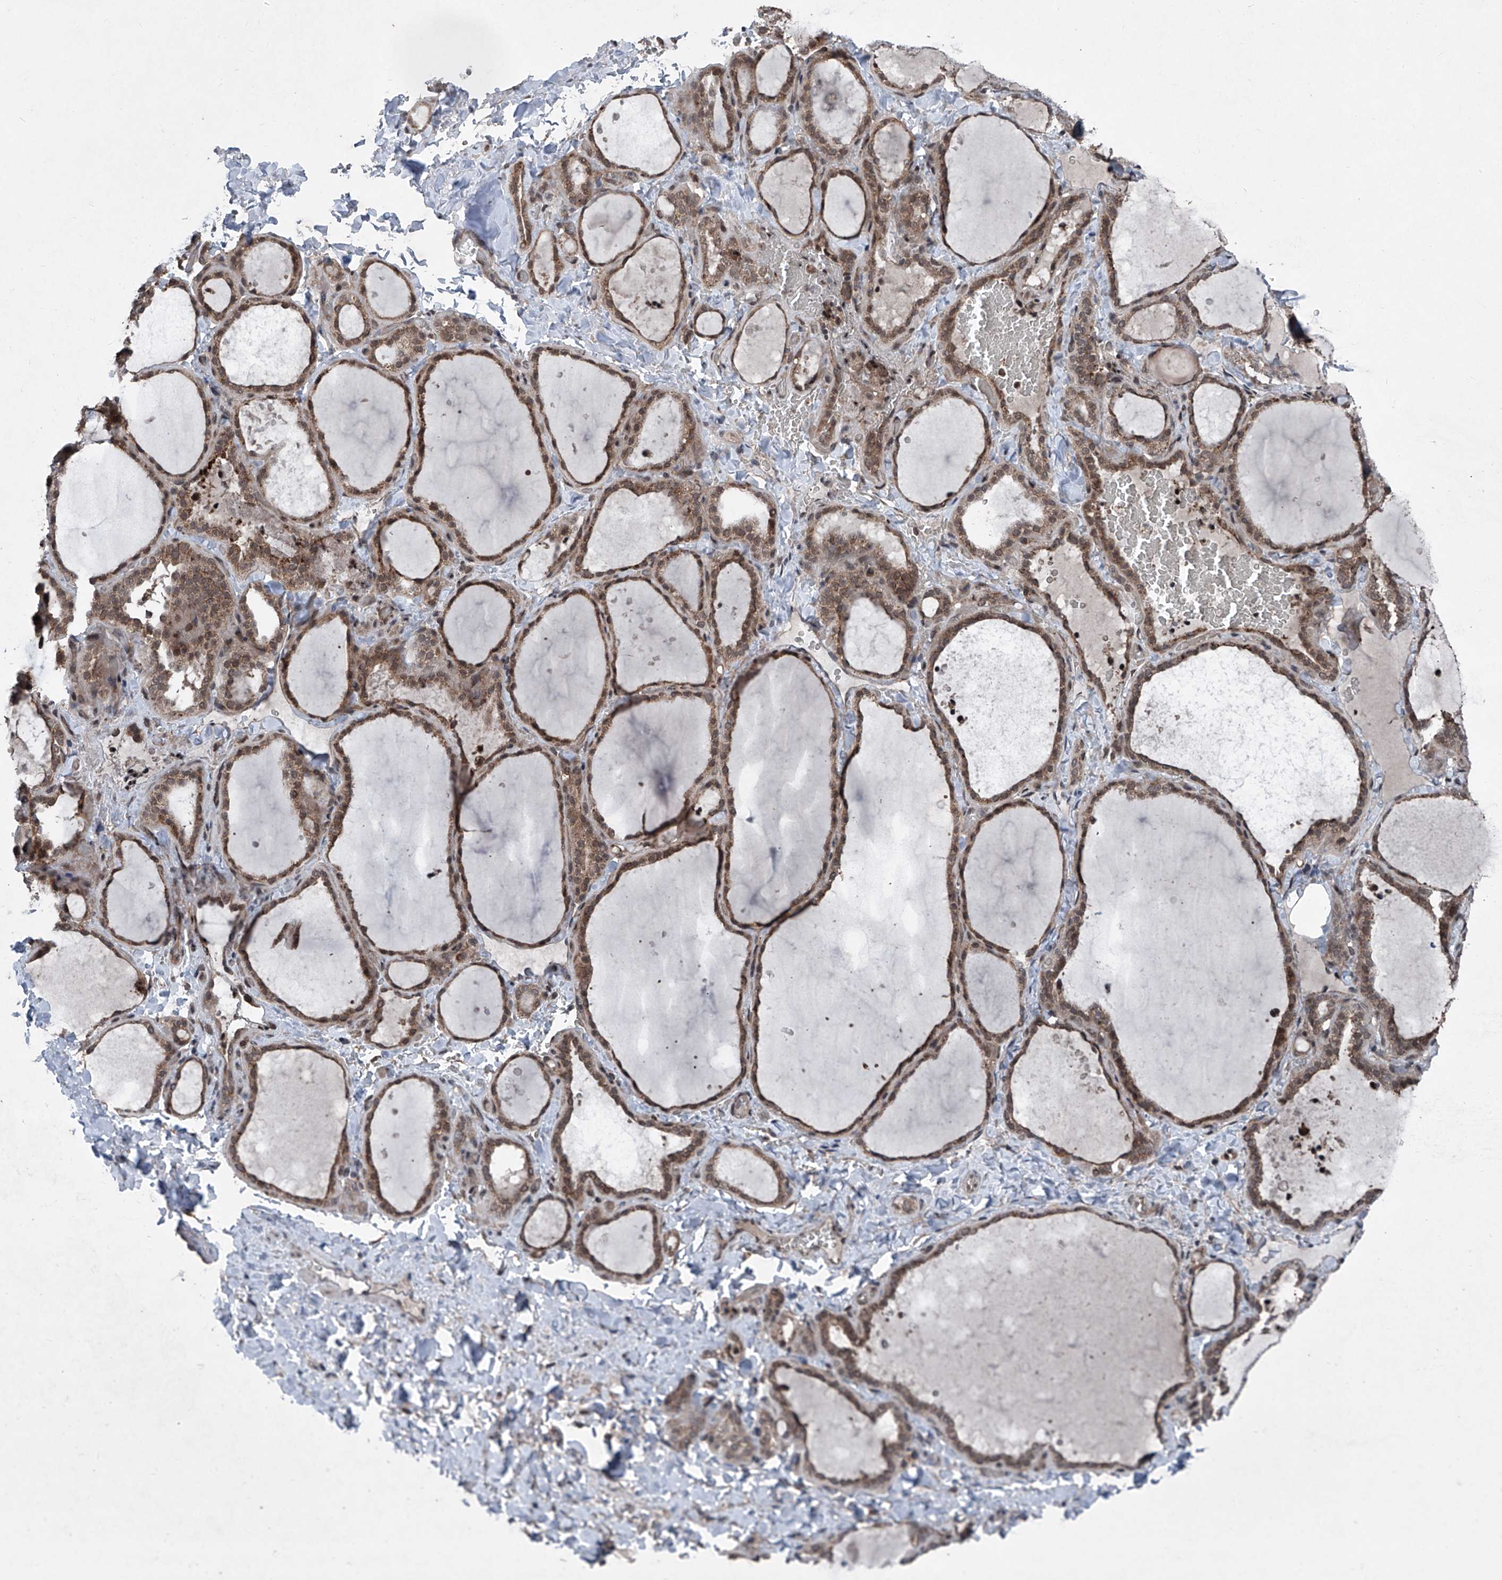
{"staining": {"intensity": "moderate", "quantity": ">75%", "location": "cytoplasmic/membranous"}, "tissue": "thyroid gland", "cell_type": "Glandular cells", "image_type": "normal", "snomed": [{"axis": "morphology", "description": "Normal tissue, NOS"}, {"axis": "topography", "description": "Thyroid gland"}], "caption": "Immunohistochemical staining of benign human thyroid gland exhibits medium levels of moderate cytoplasmic/membranous expression in approximately >75% of glandular cells.", "gene": "COA7", "patient": {"sex": "female", "age": 22}}